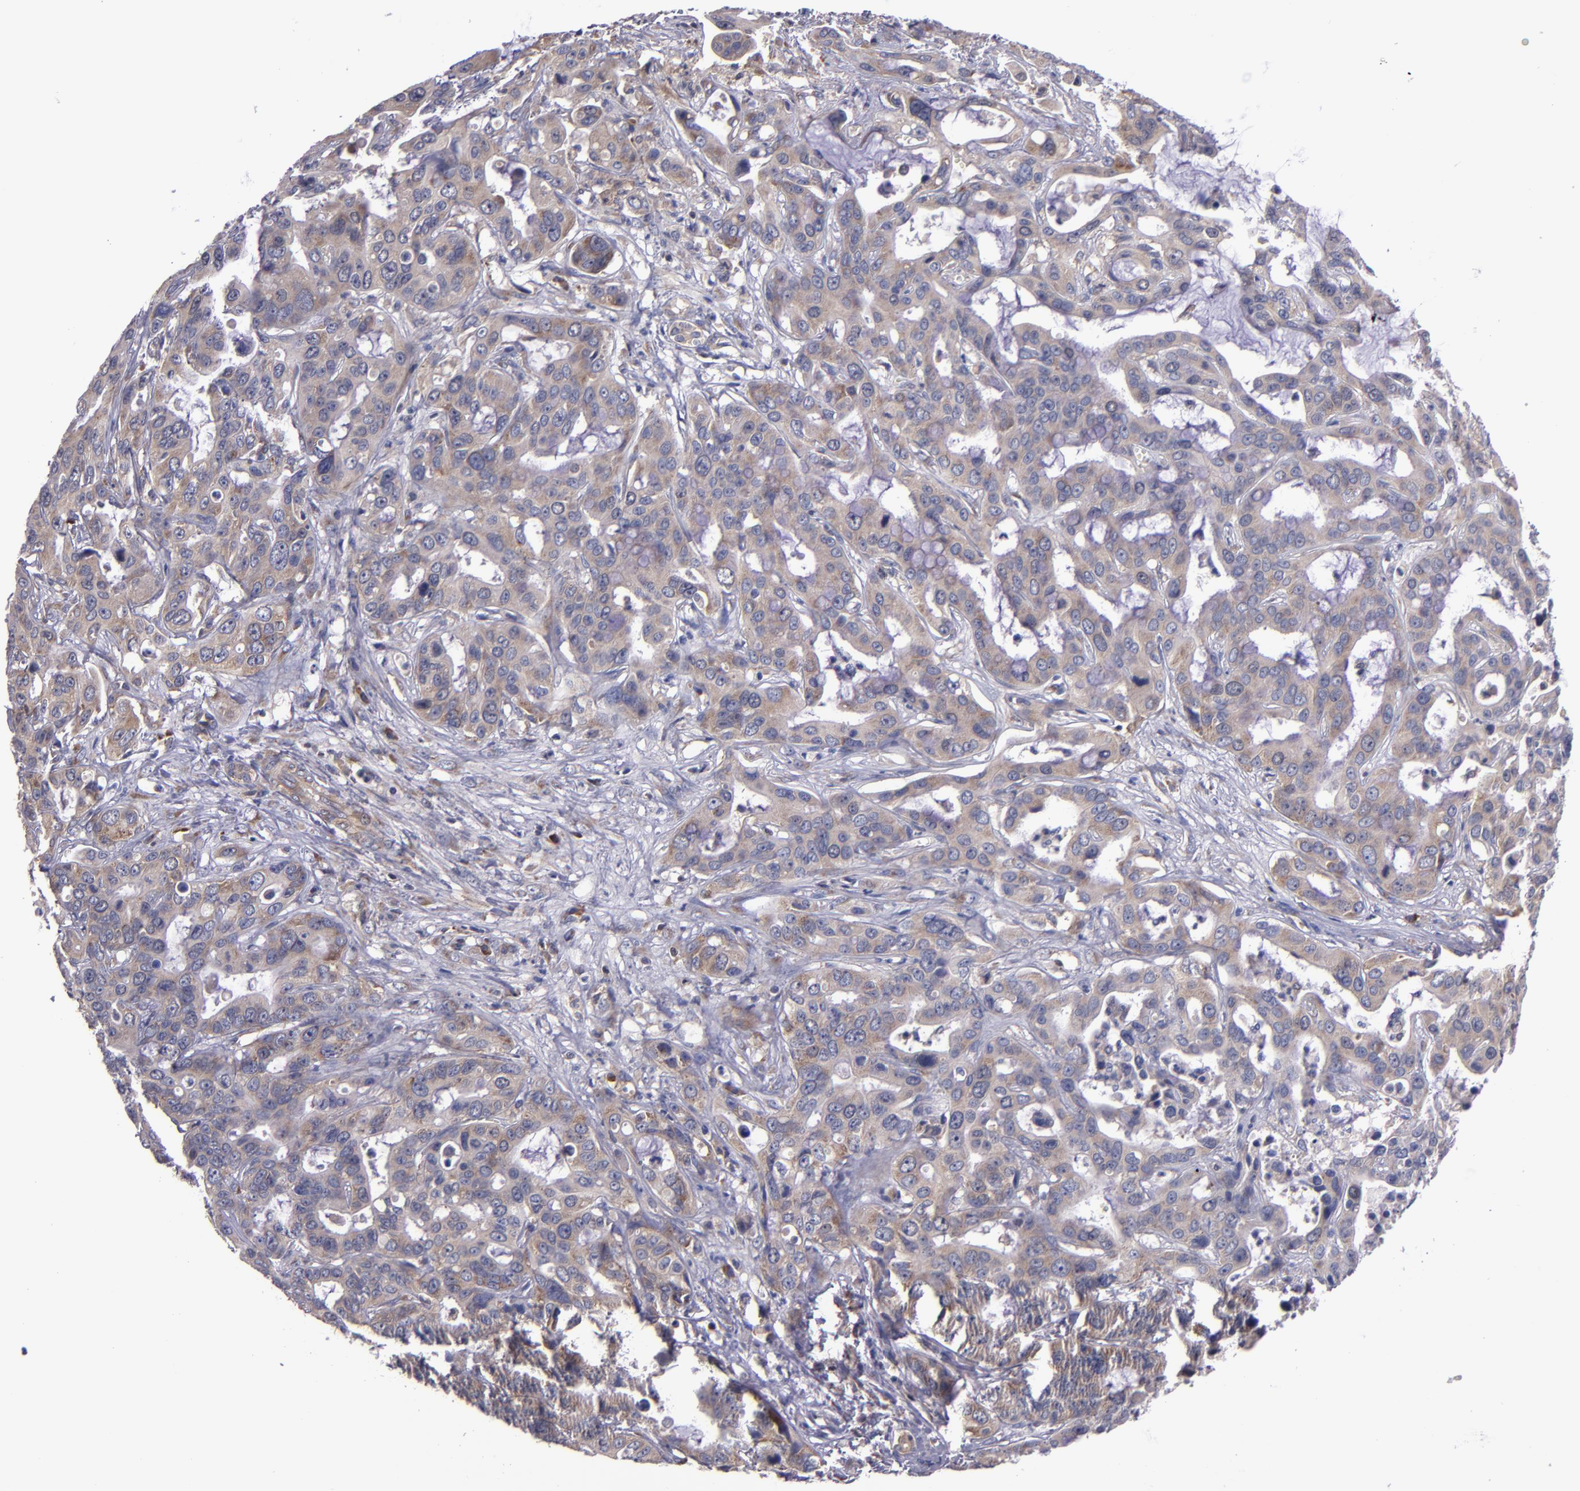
{"staining": {"intensity": "moderate", "quantity": ">75%", "location": "cytoplasmic/membranous"}, "tissue": "liver cancer", "cell_type": "Tumor cells", "image_type": "cancer", "snomed": [{"axis": "morphology", "description": "Cholangiocarcinoma"}, {"axis": "topography", "description": "Liver"}], "caption": "Immunohistochemistry histopathology image of cholangiocarcinoma (liver) stained for a protein (brown), which exhibits medium levels of moderate cytoplasmic/membranous expression in about >75% of tumor cells.", "gene": "EIF4ENIF1", "patient": {"sex": "female", "age": 65}}